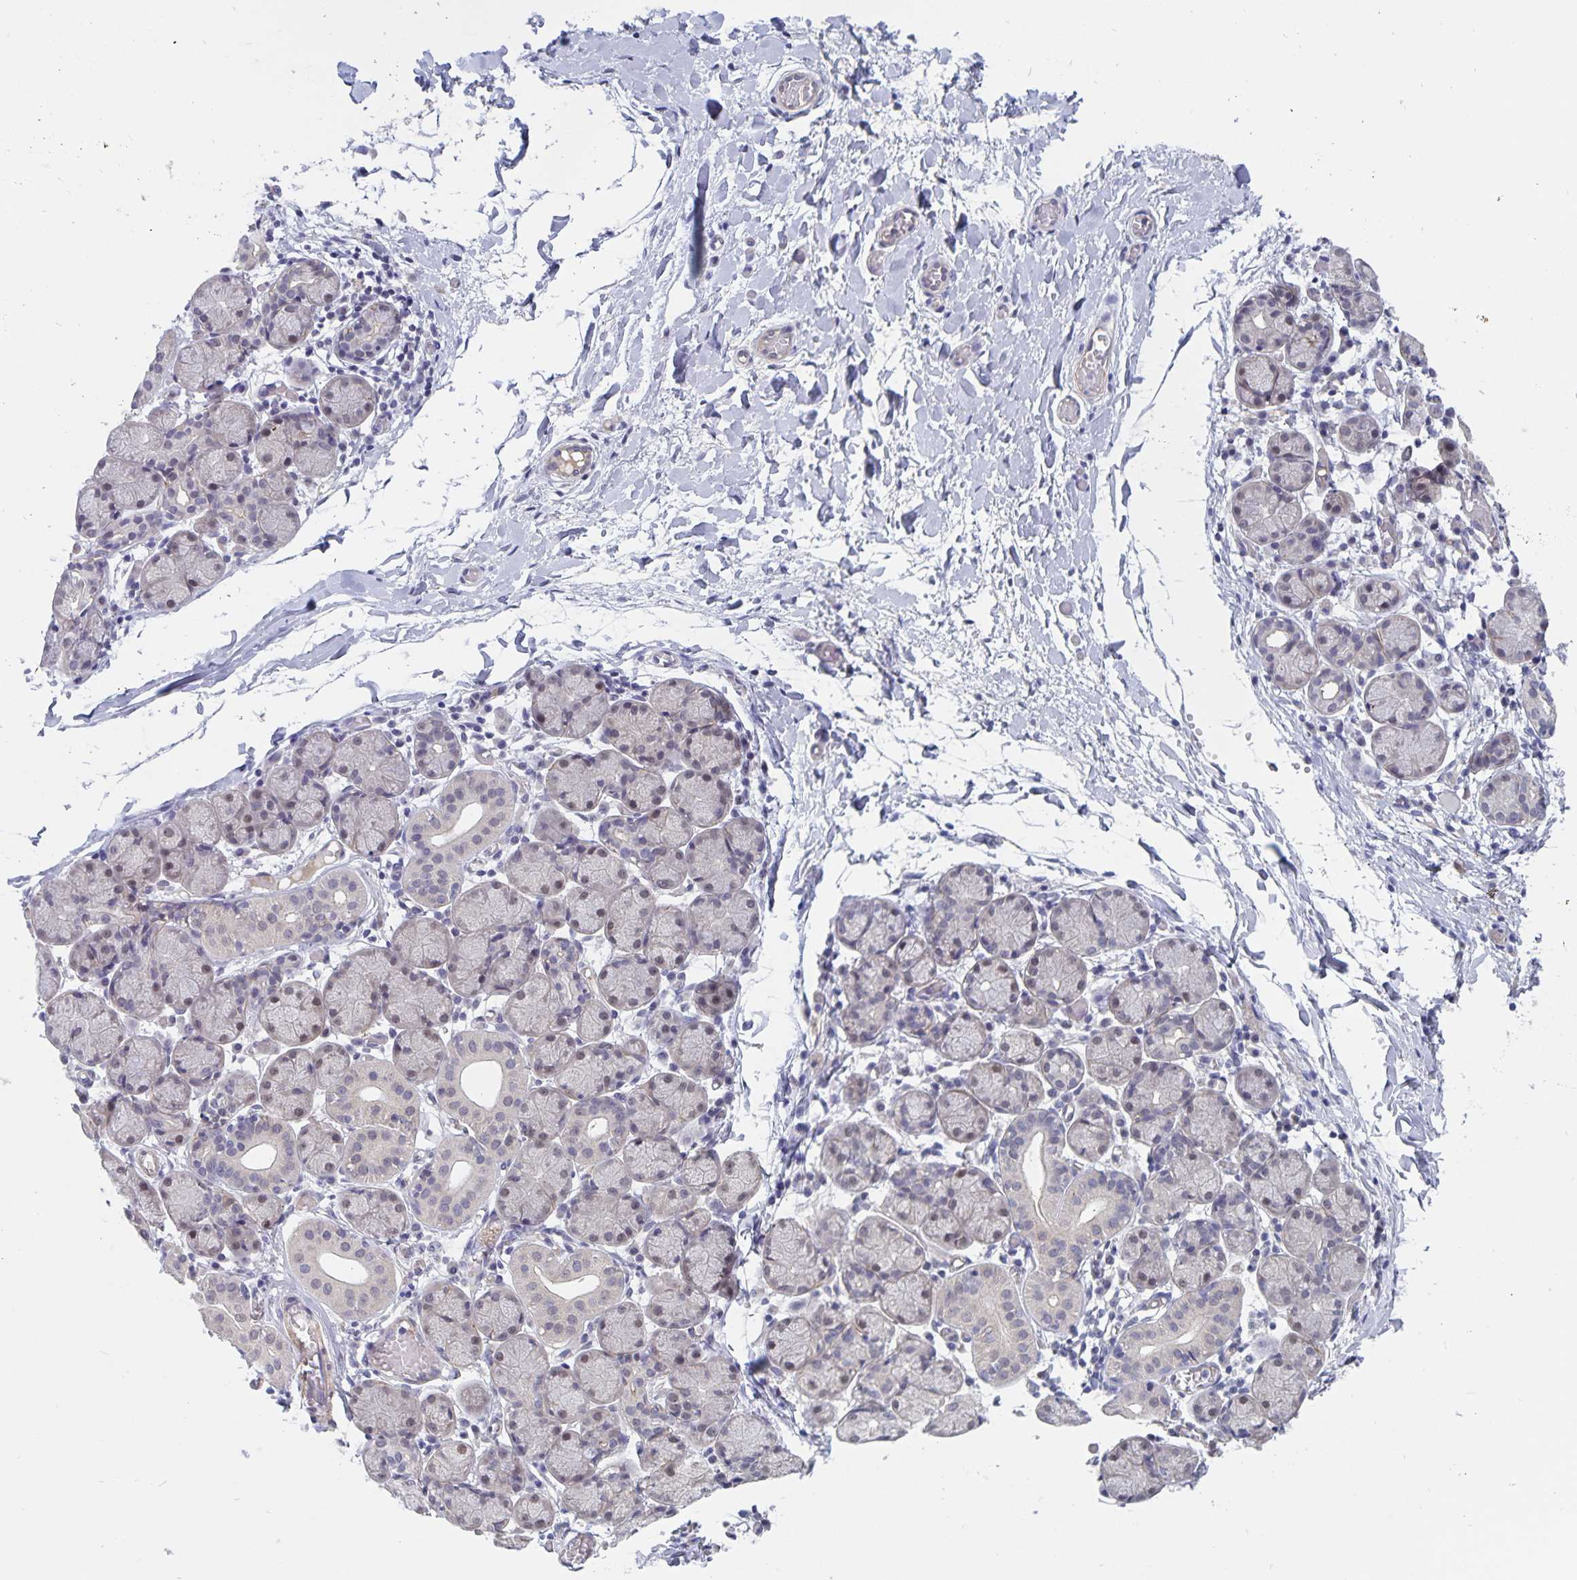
{"staining": {"intensity": "weak", "quantity": "<25%", "location": "nuclear"}, "tissue": "salivary gland", "cell_type": "Glandular cells", "image_type": "normal", "snomed": [{"axis": "morphology", "description": "Normal tissue, NOS"}, {"axis": "topography", "description": "Salivary gland"}], "caption": "The photomicrograph exhibits no significant staining in glandular cells of salivary gland.", "gene": "BAG6", "patient": {"sex": "female", "age": 24}}